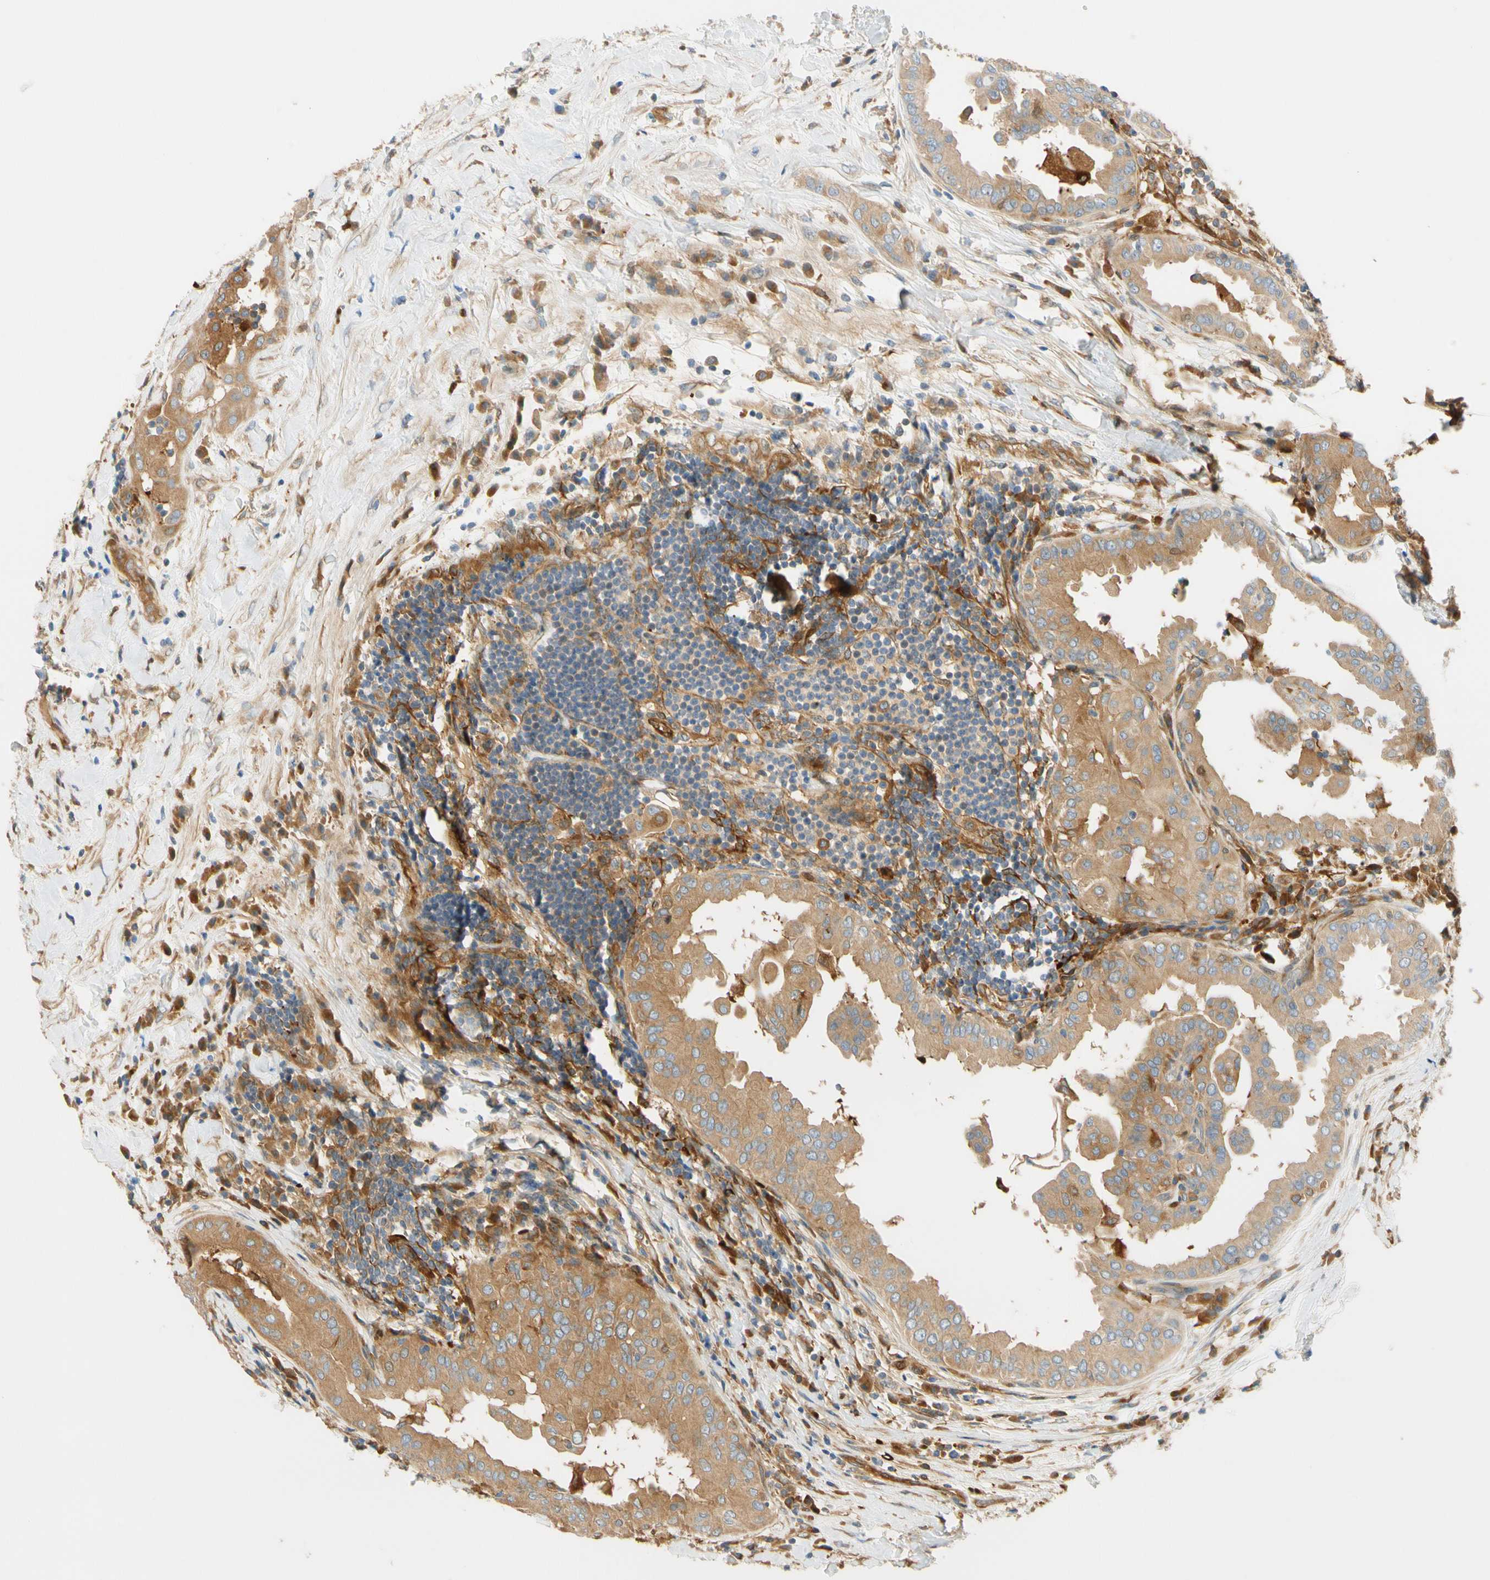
{"staining": {"intensity": "moderate", "quantity": ">75%", "location": "cytoplasmic/membranous"}, "tissue": "thyroid cancer", "cell_type": "Tumor cells", "image_type": "cancer", "snomed": [{"axis": "morphology", "description": "Papillary adenocarcinoma, NOS"}, {"axis": "topography", "description": "Thyroid gland"}], "caption": "Immunohistochemical staining of human thyroid cancer (papillary adenocarcinoma) reveals medium levels of moderate cytoplasmic/membranous protein positivity in about >75% of tumor cells.", "gene": "PARP14", "patient": {"sex": "male", "age": 33}}